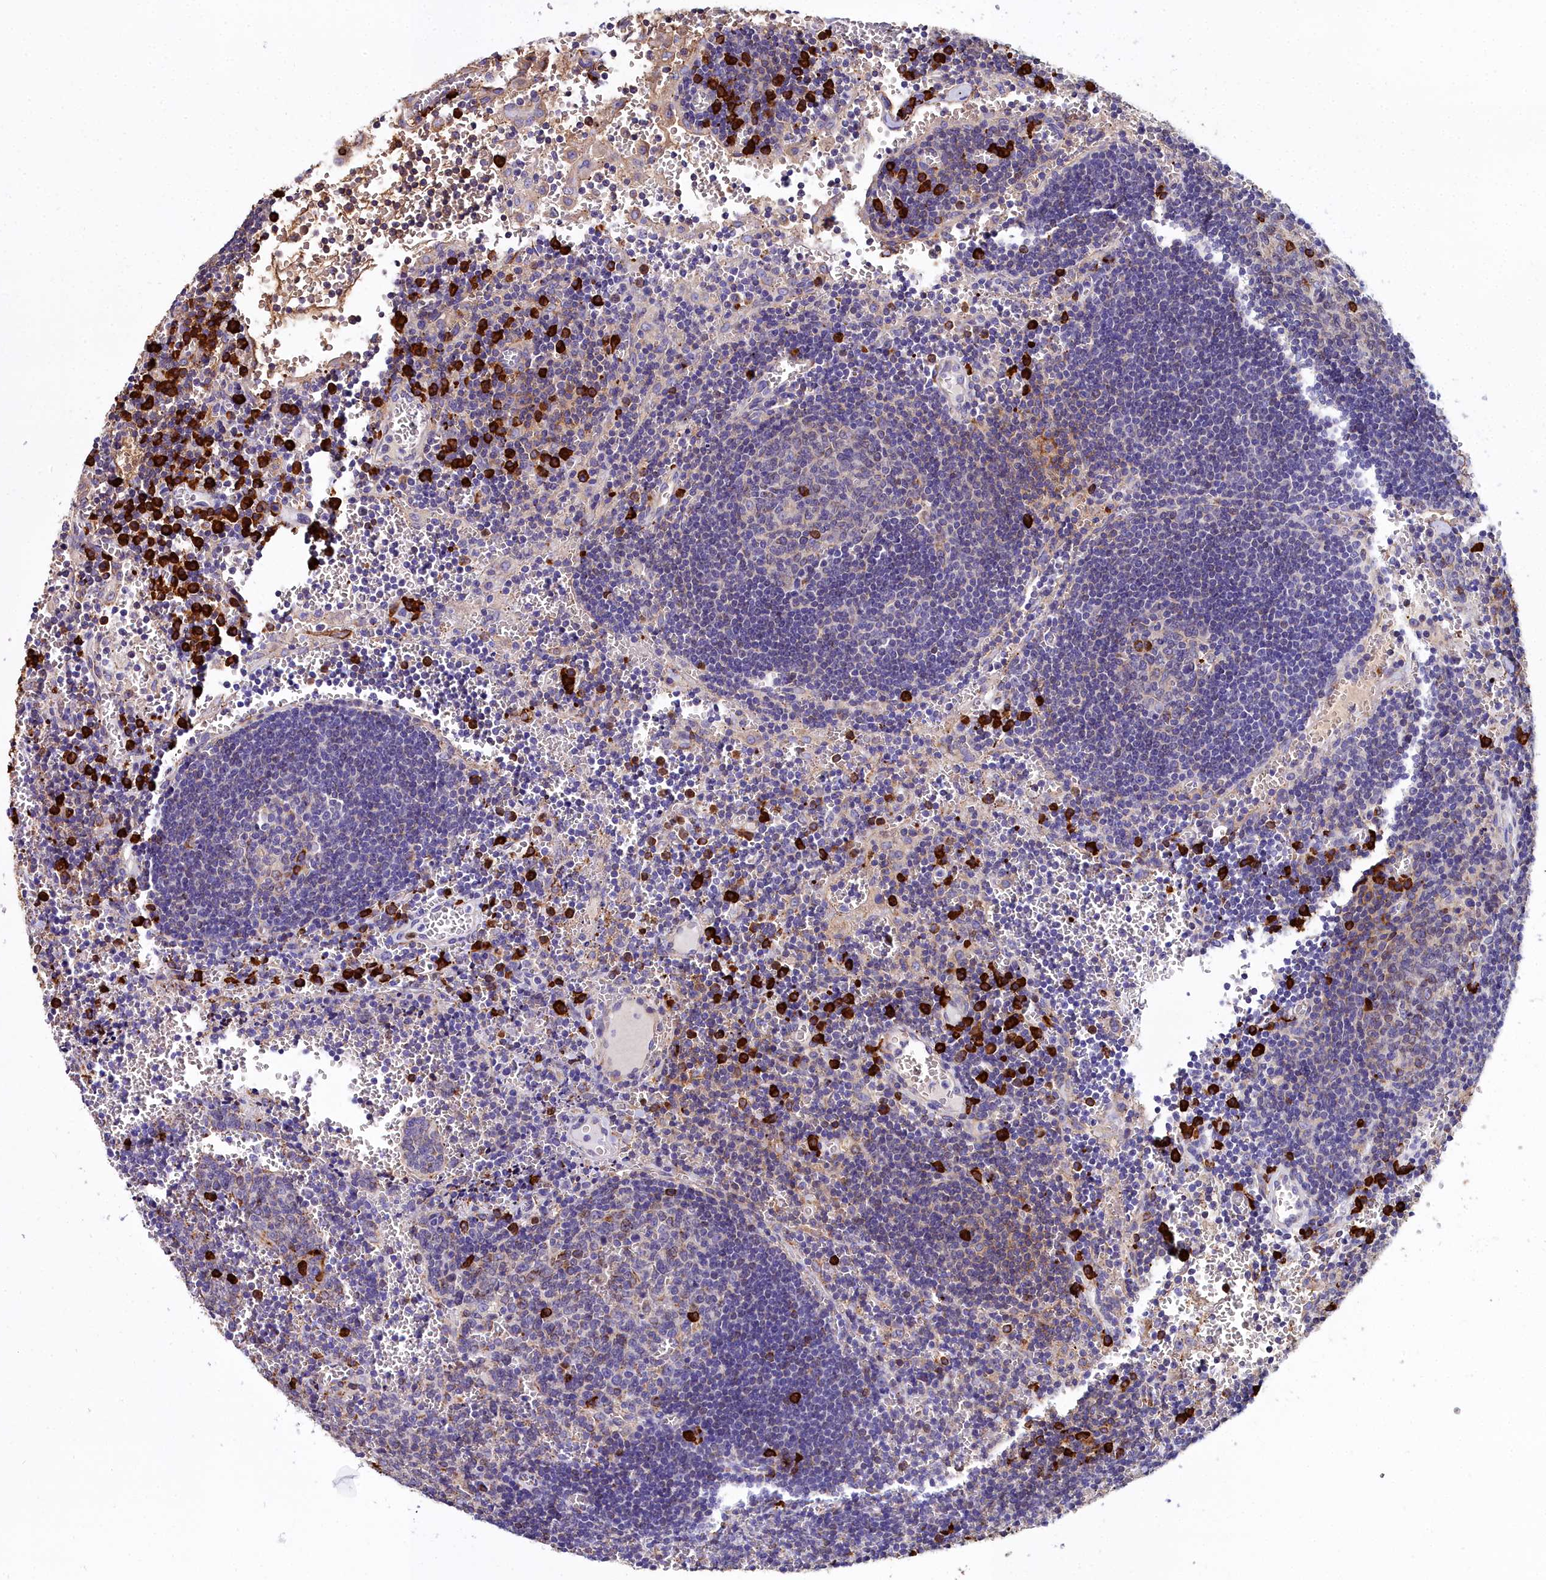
{"staining": {"intensity": "strong", "quantity": "<25%", "location": "cytoplasmic/membranous"}, "tissue": "lymph node", "cell_type": "Germinal center cells", "image_type": "normal", "snomed": [{"axis": "morphology", "description": "Normal tissue, NOS"}, {"axis": "topography", "description": "Lymph node"}], "caption": "Immunohistochemistry (IHC) micrograph of normal lymph node stained for a protein (brown), which exhibits medium levels of strong cytoplasmic/membranous expression in approximately <25% of germinal center cells.", "gene": "TXNDC5", "patient": {"sex": "female", "age": 73}}